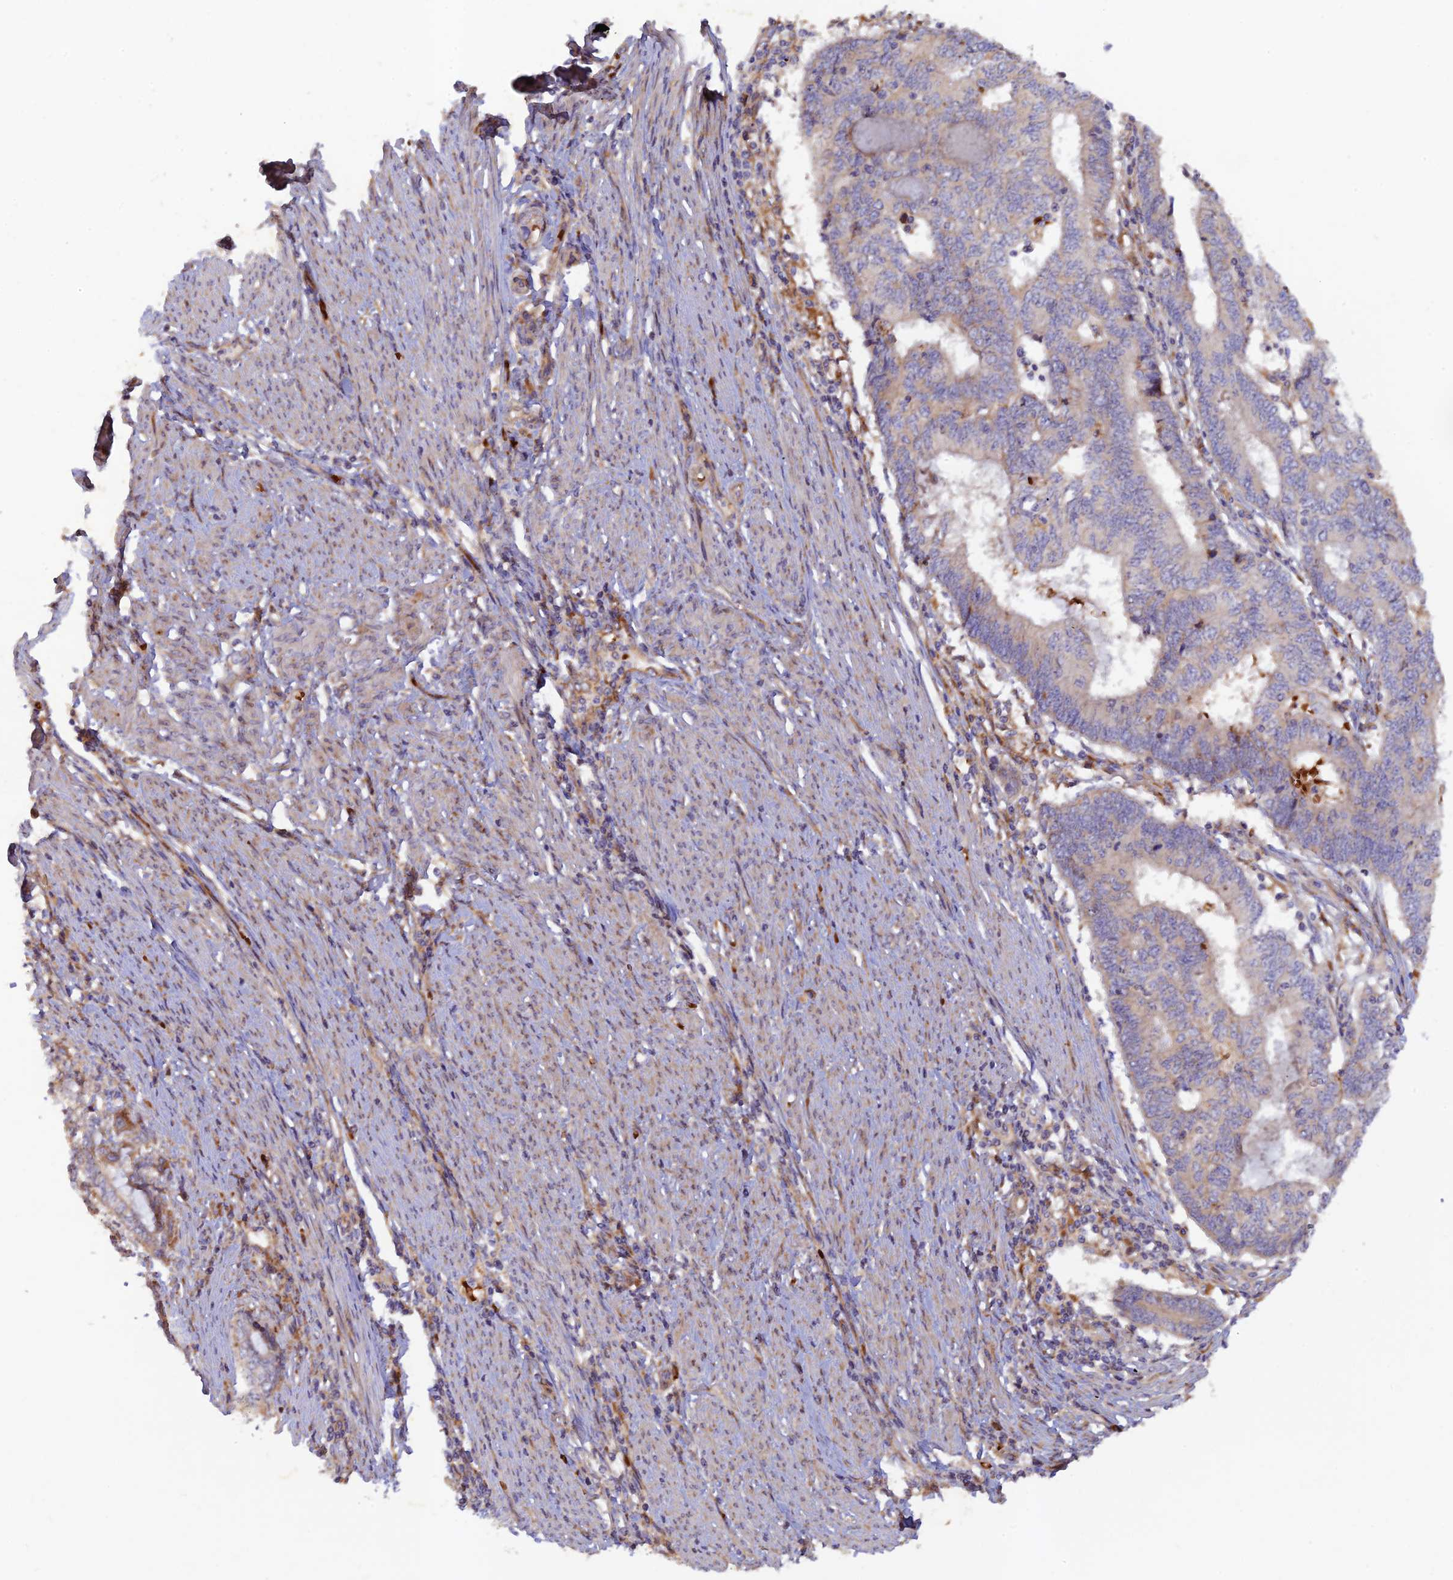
{"staining": {"intensity": "weak", "quantity": "<25%", "location": "cytoplasmic/membranous"}, "tissue": "endometrial cancer", "cell_type": "Tumor cells", "image_type": "cancer", "snomed": [{"axis": "morphology", "description": "Adenocarcinoma, NOS"}, {"axis": "topography", "description": "Uterus"}, {"axis": "topography", "description": "Endometrium"}], "caption": "The micrograph displays no staining of tumor cells in endometrial adenocarcinoma.", "gene": "GMCL1", "patient": {"sex": "female", "age": 70}}